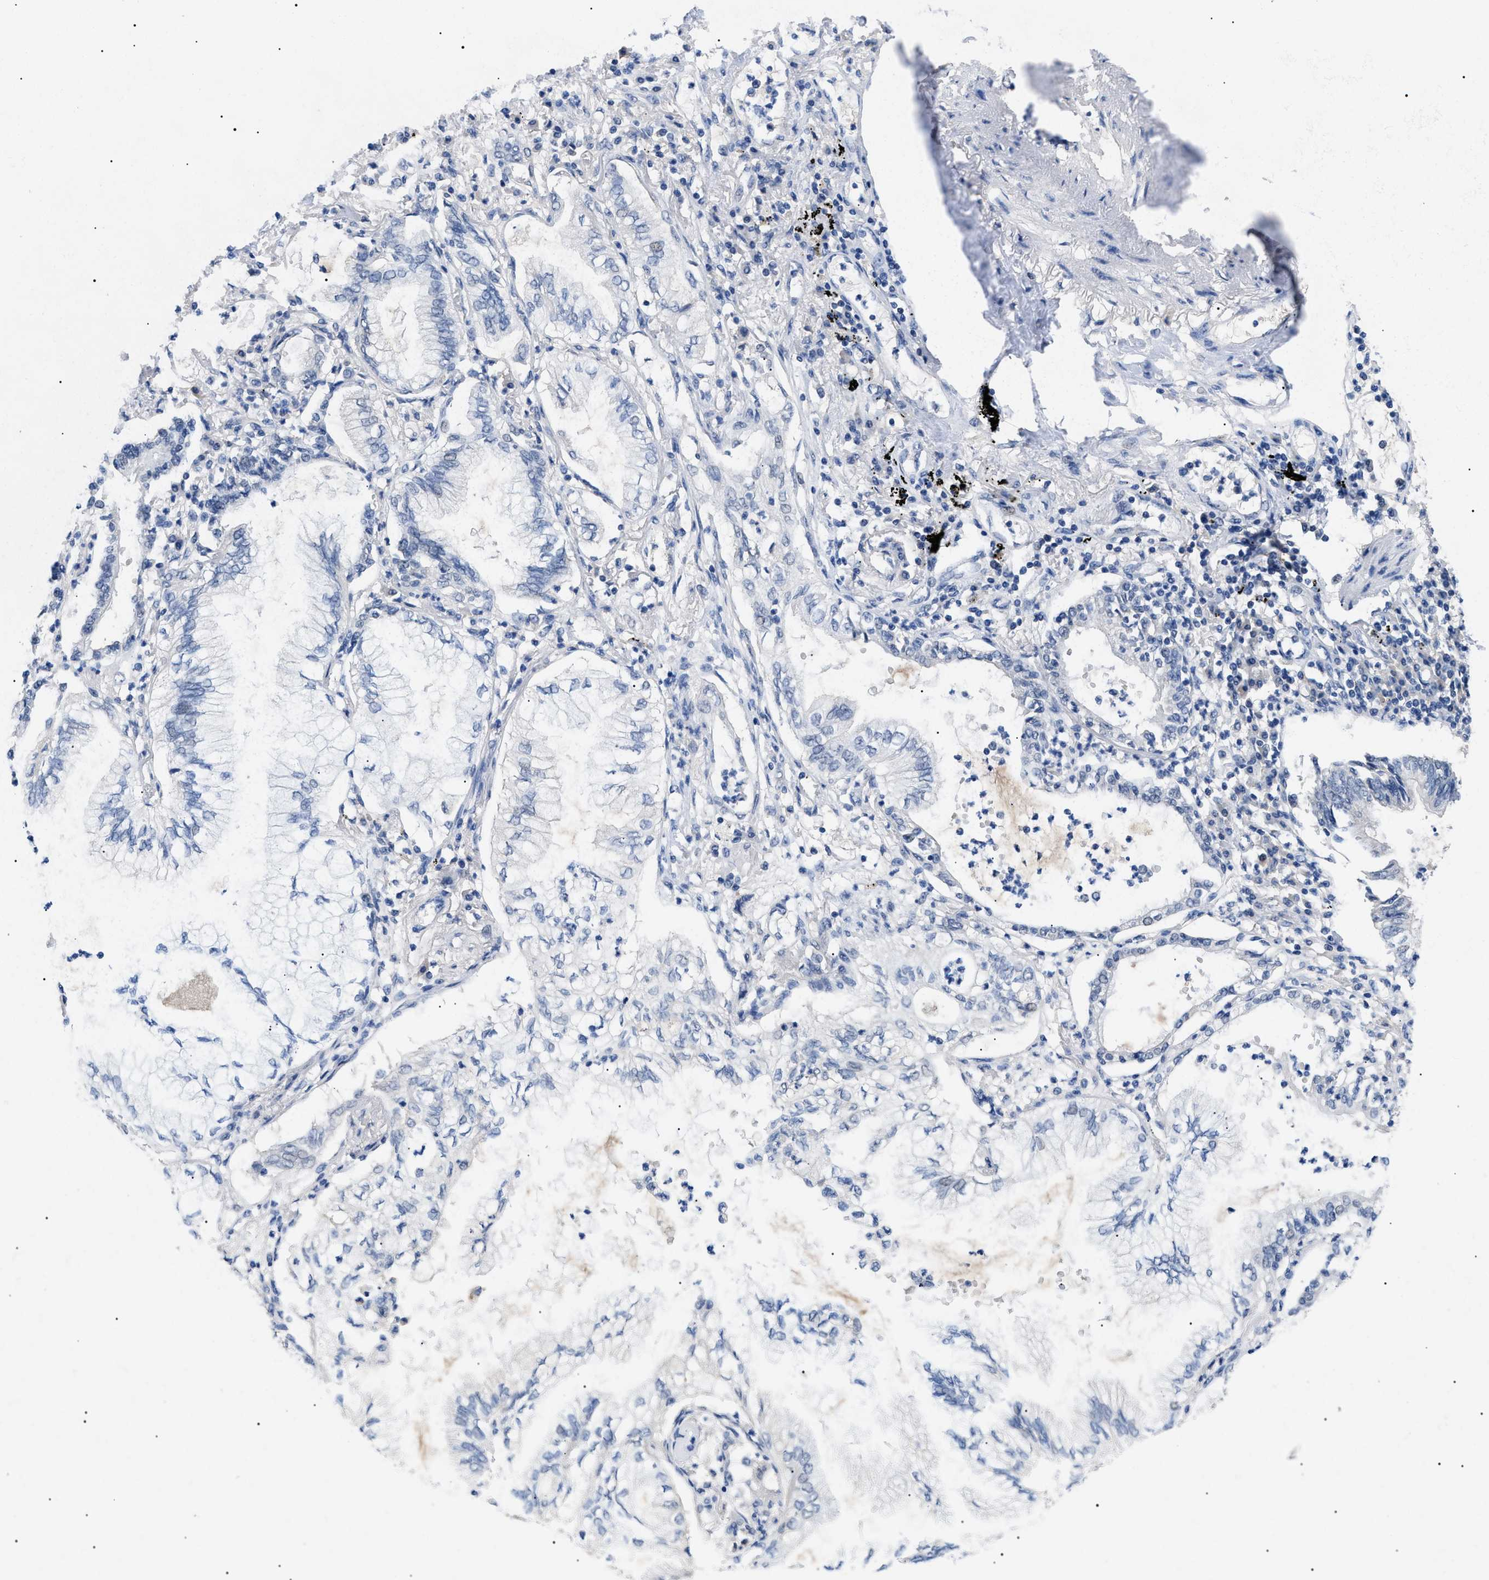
{"staining": {"intensity": "negative", "quantity": "none", "location": "none"}, "tissue": "lung cancer", "cell_type": "Tumor cells", "image_type": "cancer", "snomed": [{"axis": "morphology", "description": "Normal tissue, NOS"}, {"axis": "morphology", "description": "Adenocarcinoma, NOS"}, {"axis": "topography", "description": "Bronchus"}, {"axis": "topography", "description": "Lung"}], "caption": "An immunohistochemistry (IHC) histopathology image of adenocarcinoma (lung) is shown. There is no staining in tumor cells of adenocarcinoma (lung).", "gene": "PRRT2", "patient": {"sex": "female", "age": 70}}